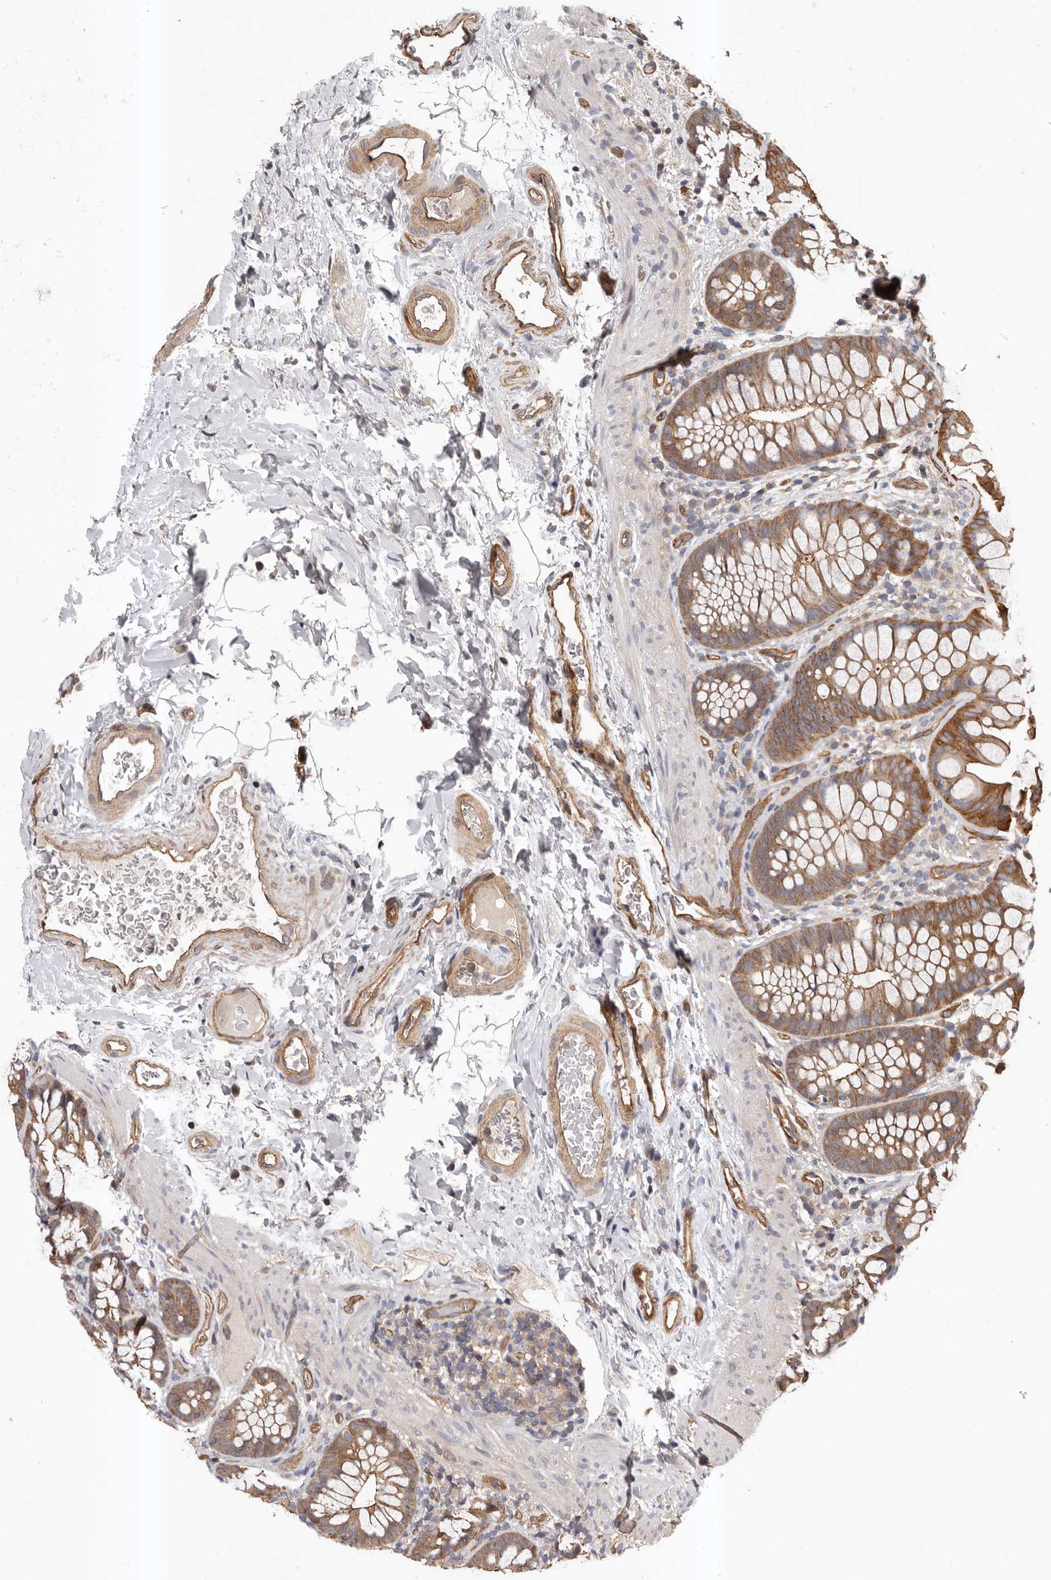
{"staining": {"intensity": "moderate", "quantity": "25%-75%", "location": "cytoplasmic/membranous"}, "tissue": "colon", "cell_type": "Endothelial cells", "image_type": "normal", "snomed": [{"axis": "morphology", "description": "Normal tissue, NOS"}, {"axis": "topography", "description": "Colon"}], "caption": "IHC (DAB) staining of benign human colon reveals moderate cytoplasmic/membranous protein staining in approximately 25%-75% of endothelial cells. Using DAB (brown) and hematoxylin (blue) stains, captured at high magnification using brightfield microscopy.", "gene": "PNRC2", "patient": {"sex": "female", "age": 62}}